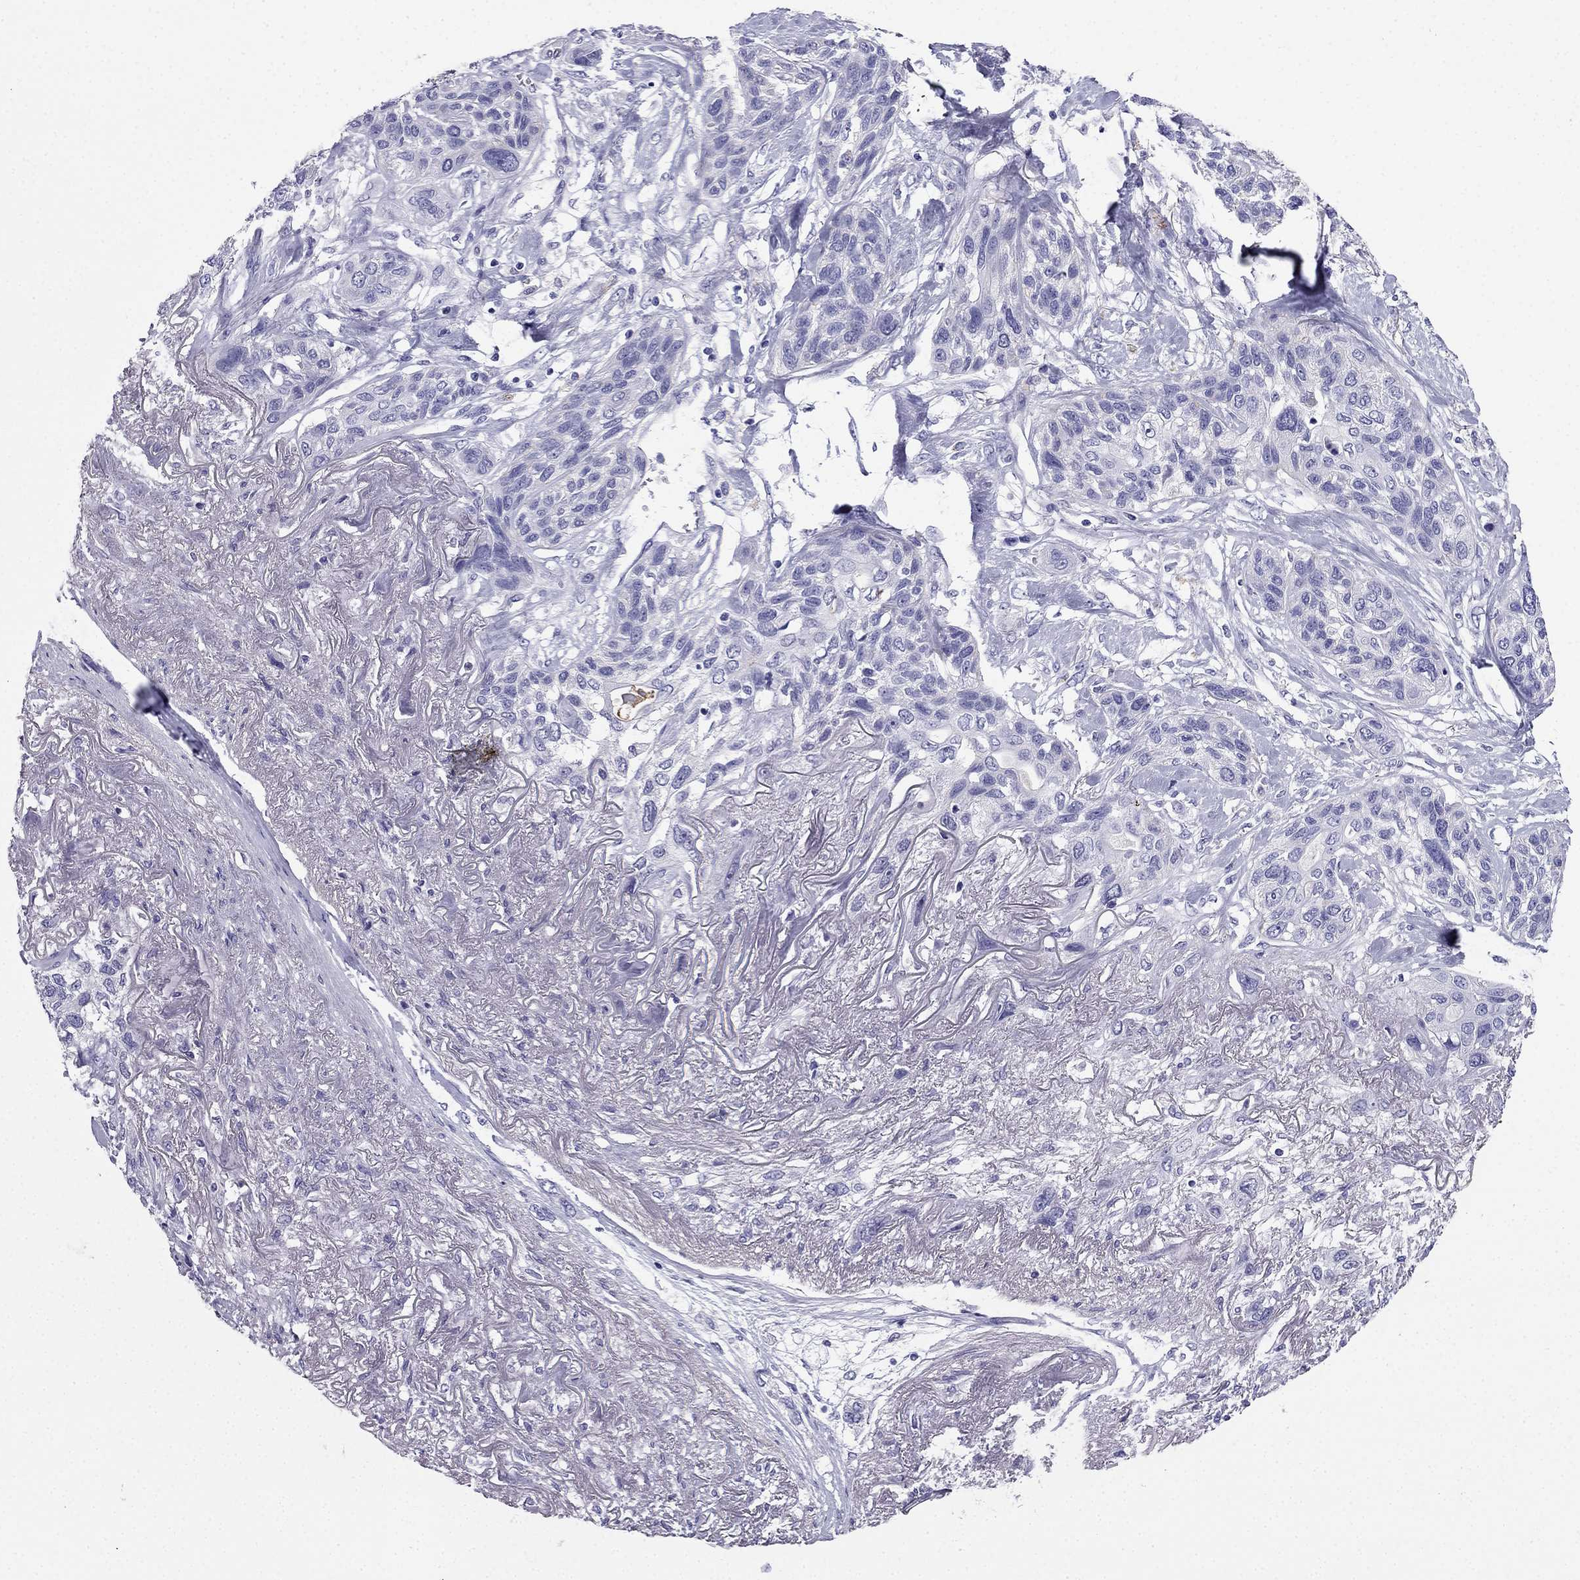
{"staining": {"intensity": "negative", "quantity": "none", "location": "none"}, "tissue": "lung cancer", "cell_type": "Tumor cells", "image_type": "cancer", "snomed": [{"axis": "morphology", "description": "Squamous cell carcinoma, NOS"}, {"axis": "topography", "description": "Lung"}], "caption": "This is a micrograph of IHC staining of lung cancer (squamous cell carcinoma), which shows no positivity in tumor cells. Brightfield microscopy of immunohistochemistry (IHC) stained with DAB (3,3'-diaminobenzidine) (brown) and hematoxylin (blue), captured at high magnification.", "gene": "PTH", "patient": {"sex": "female", "age": 70}}